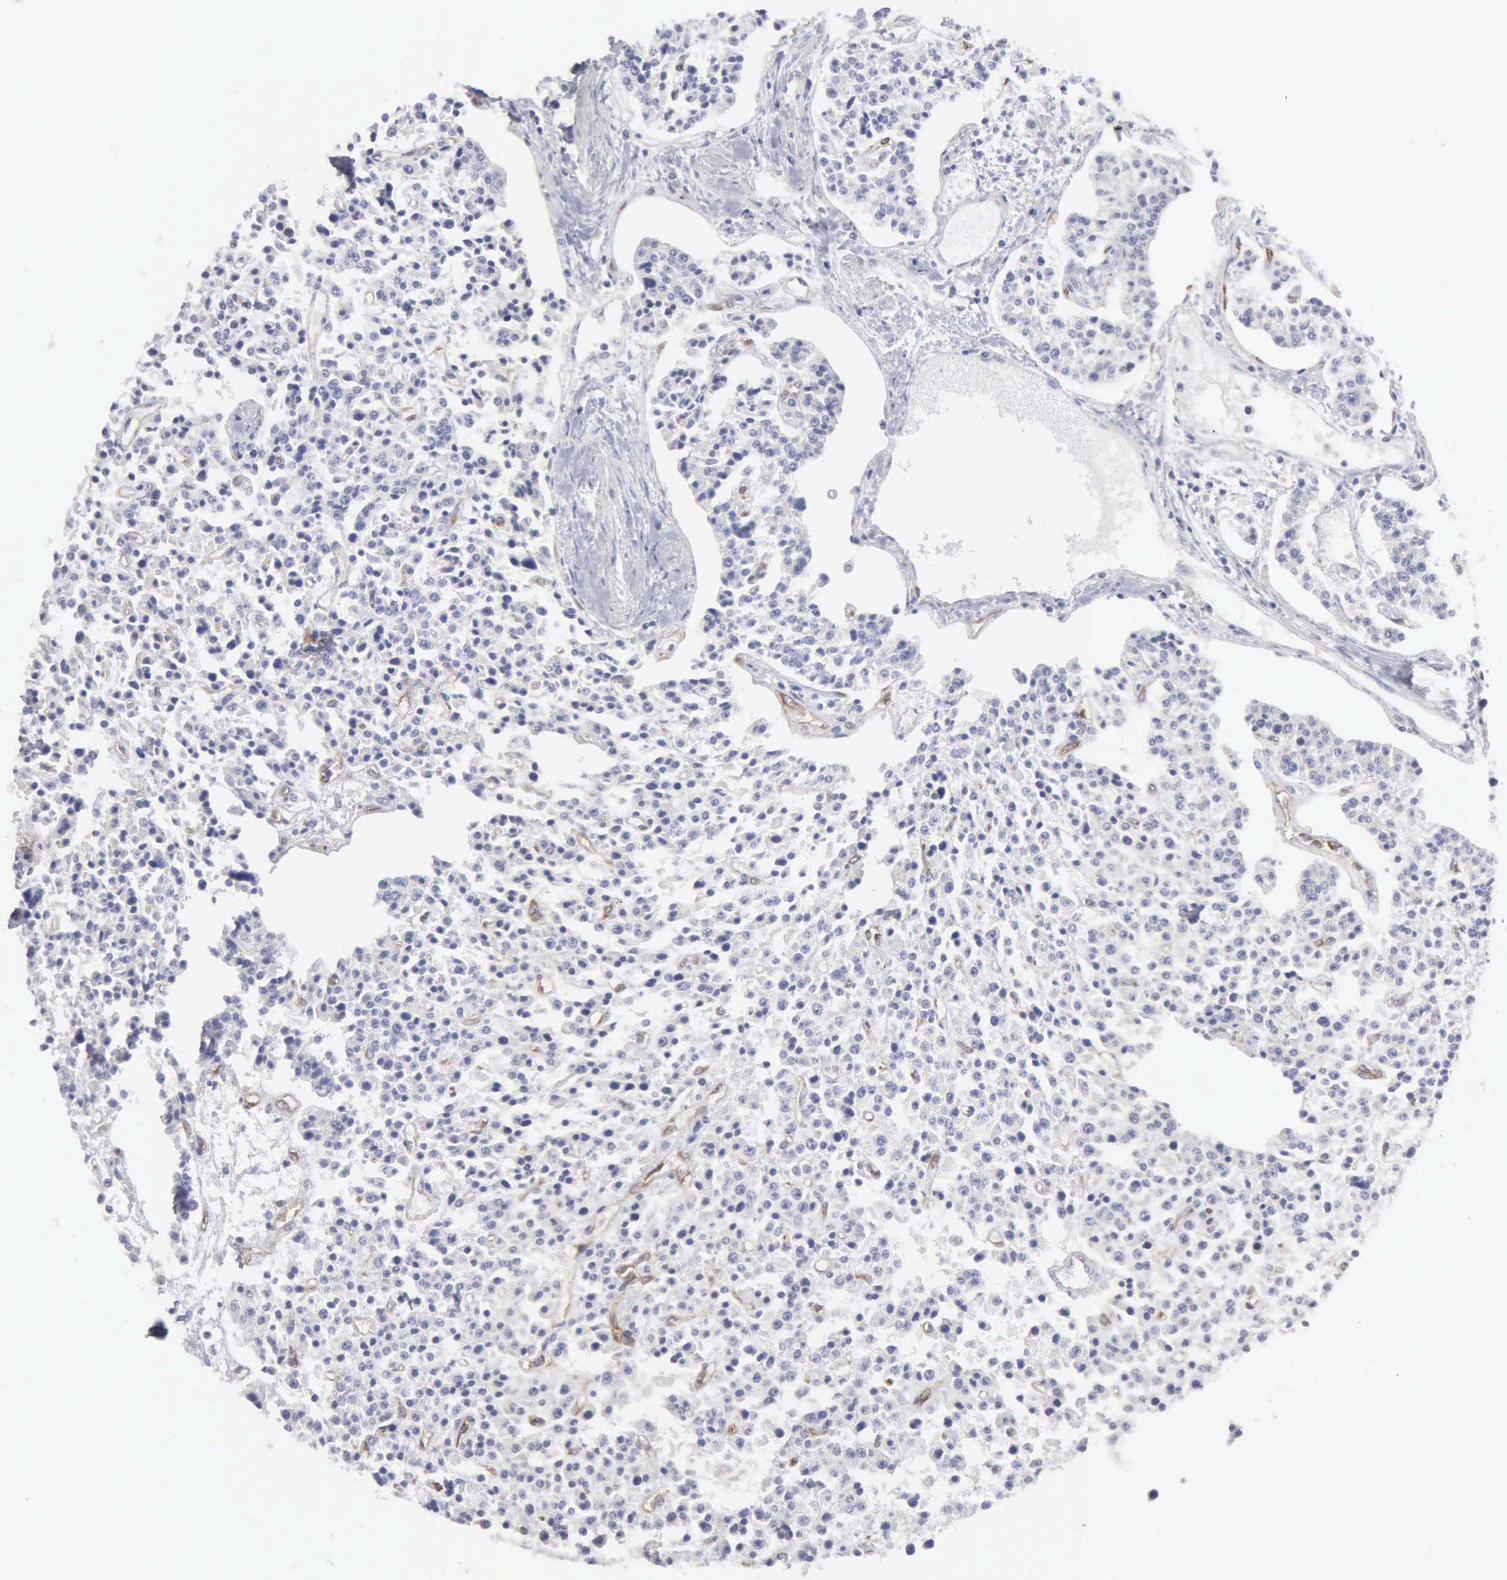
{"staining": {"intensity": "negative", "quantity": "none", "location": "none"}, "tissue": "carcinoid", "cell_type": "Tumor cells", "image_type": "cancer", "snomed": [{"axis": "morphology", "description": "Carcinoid, malignant, NOS"}, {"axis": "topography", "description": "Stomach"}], "caption": "IHC histopathology image of neoplastic tissue: carcinoid stained with DAB (3,3'-diaminobenzidine) exhibits no significant protein positivity in tumor cells.", "gene": "RDX", "patient": {"sex": "female", "age": 76}}